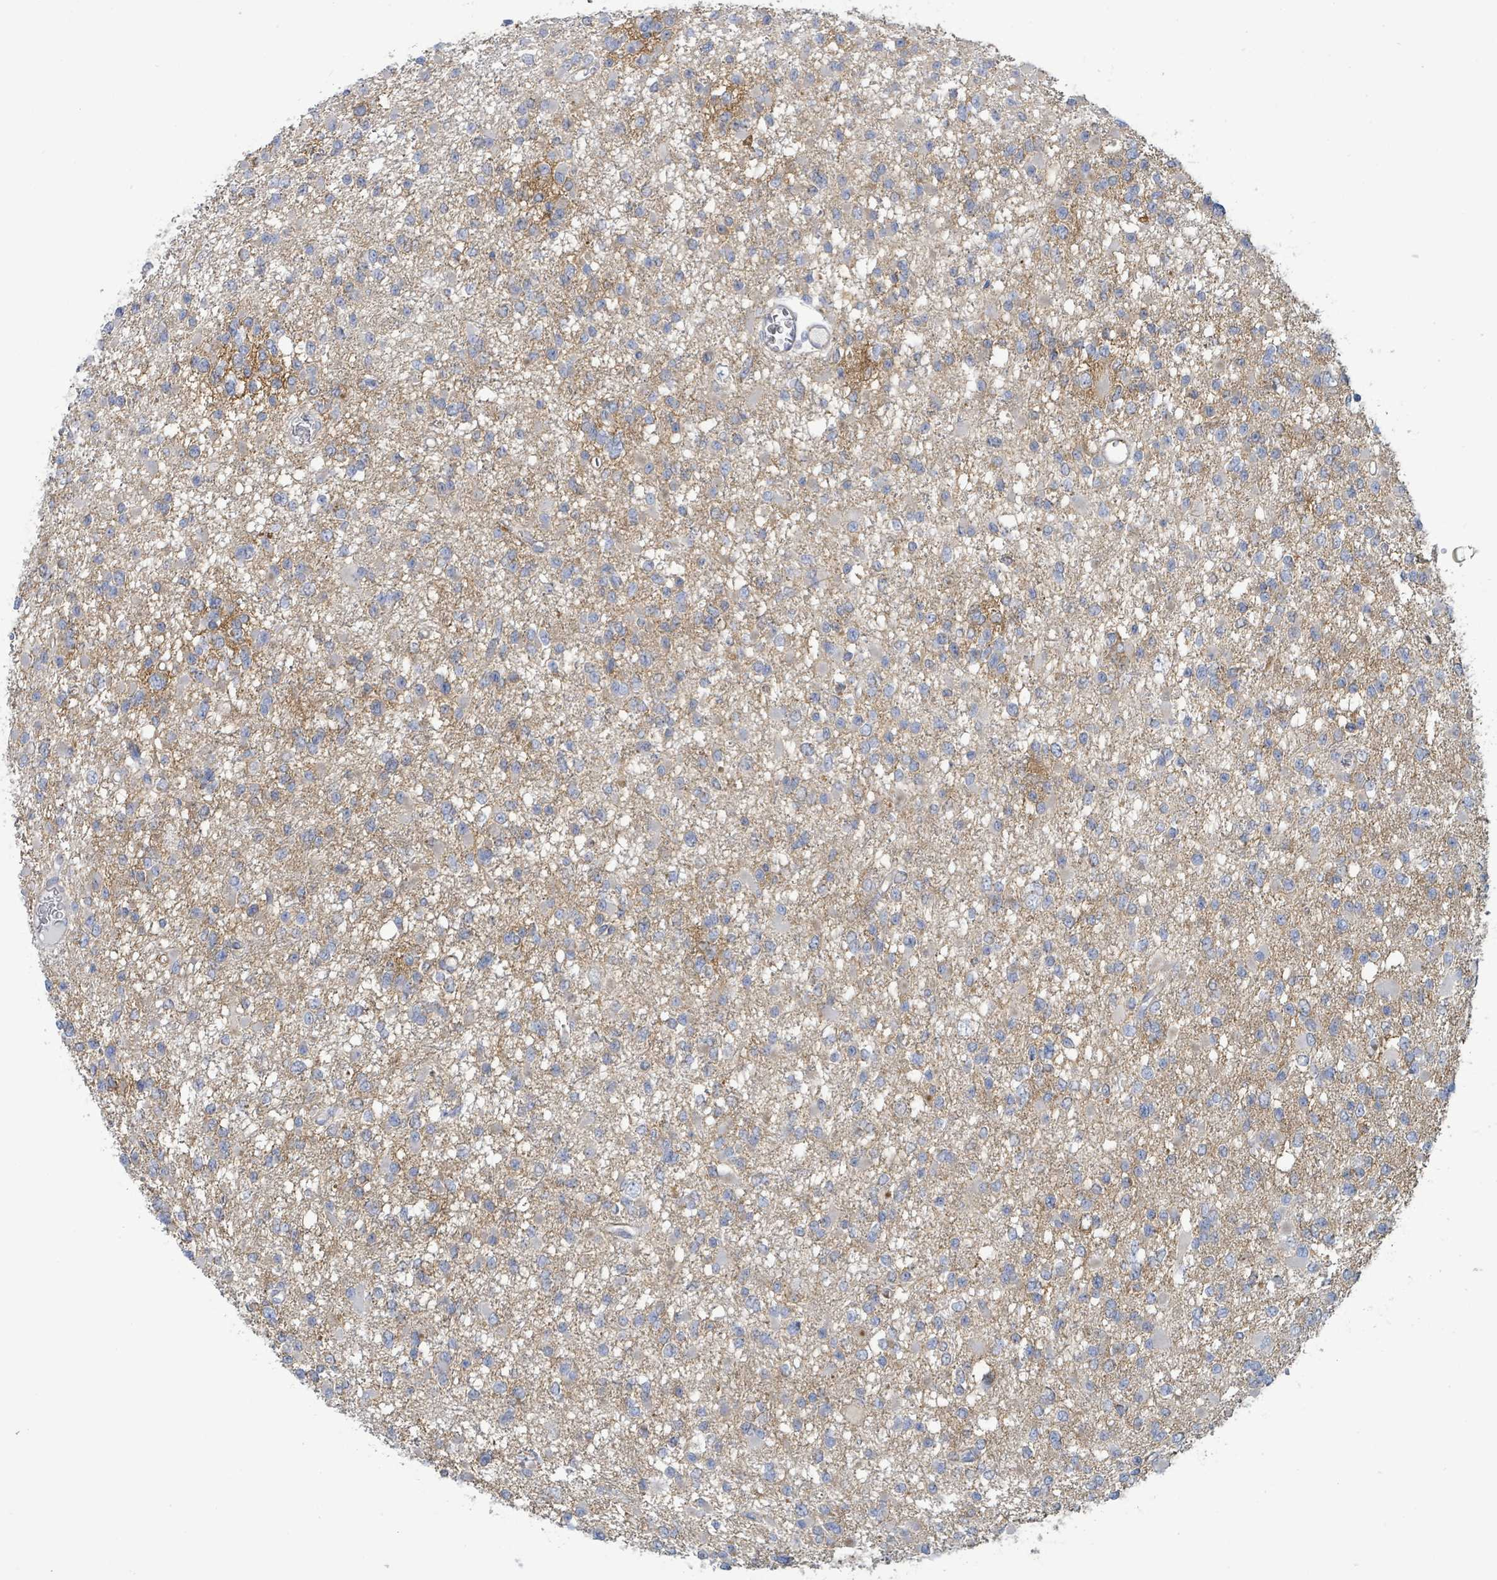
{"staining": {"intensity": "weak", "quantity": ">75%", "location": "cytoplasmic/membranous"}, "tissue": "glioma", "cell_type": "Tumor cells", "image_type": "cancer", "snomed": [{"axis": "morphology", "description": "Glioma, malignant, Low grade"}, {"axis": "topography", "description": "Brain"}], "caption": "Immunohistochemical staining of glioma demonstrates weak cytoplasmic/membranous protein staining in approximately >75% of tumor cells.", "gene": "ALG12", "patient": {"sex": "female", "age": 22}}